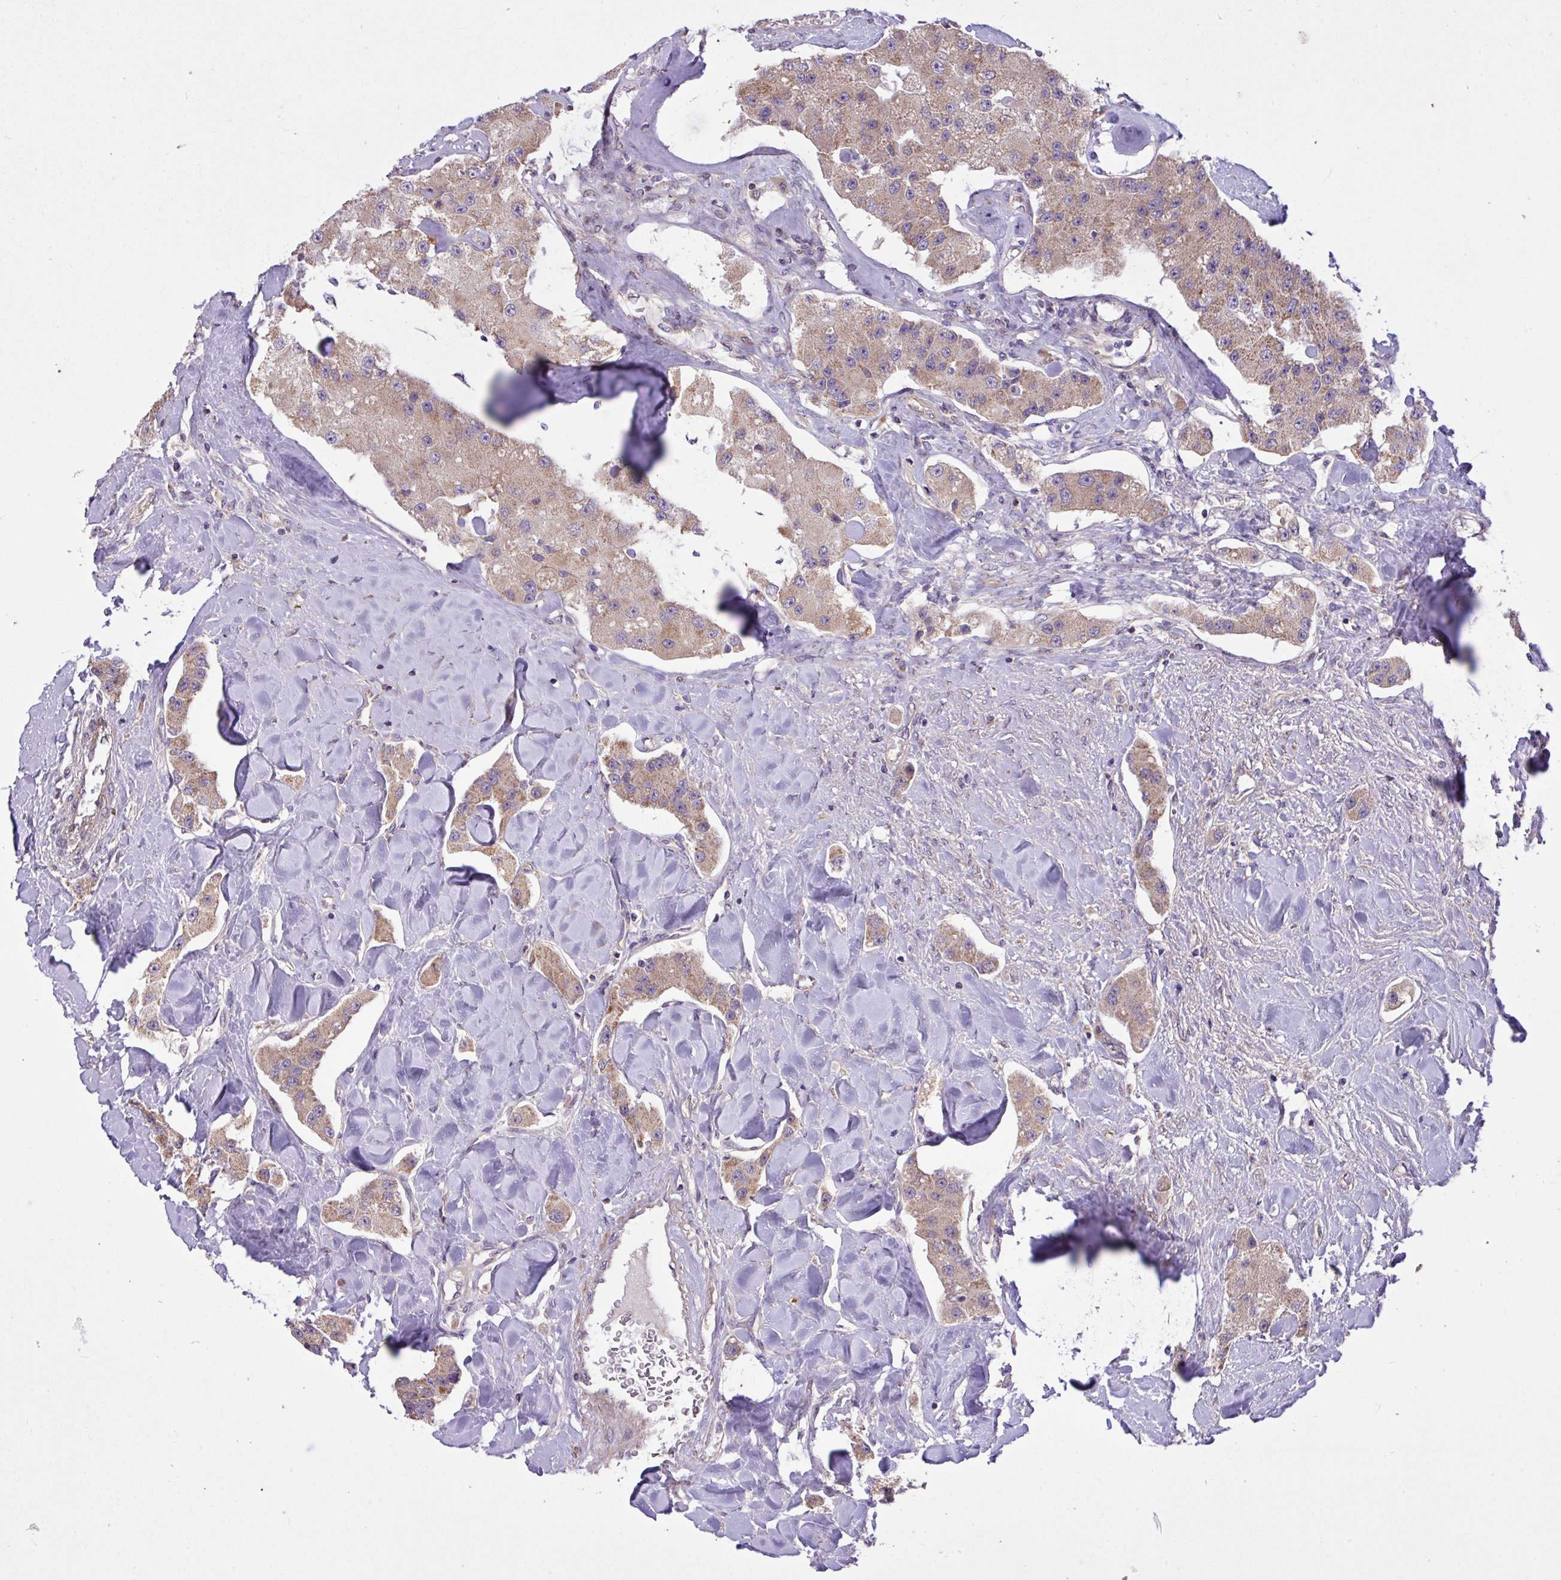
{"staining": {"intensity": "weak", "quantity": ">75%", "location": "cytoplasmic/membranous"}, "tissue": "carcinoid", "cell_type": "Tumor cells", "image_type": "cancer", "snomed": [{"axis": "morphology", "description": "Carcinoid, malignant, NOS"}, {"axis": "topography", "description": "Pancreas"}], "caption": "Immunohistochemistry (IHC) of human carcinoid exhibits low levels of weak cytoplasmic/membranous expression in about >75% of tumor cells.", "gene": "TIMM10B", "patient": {"sex": "male", "age": 41}}